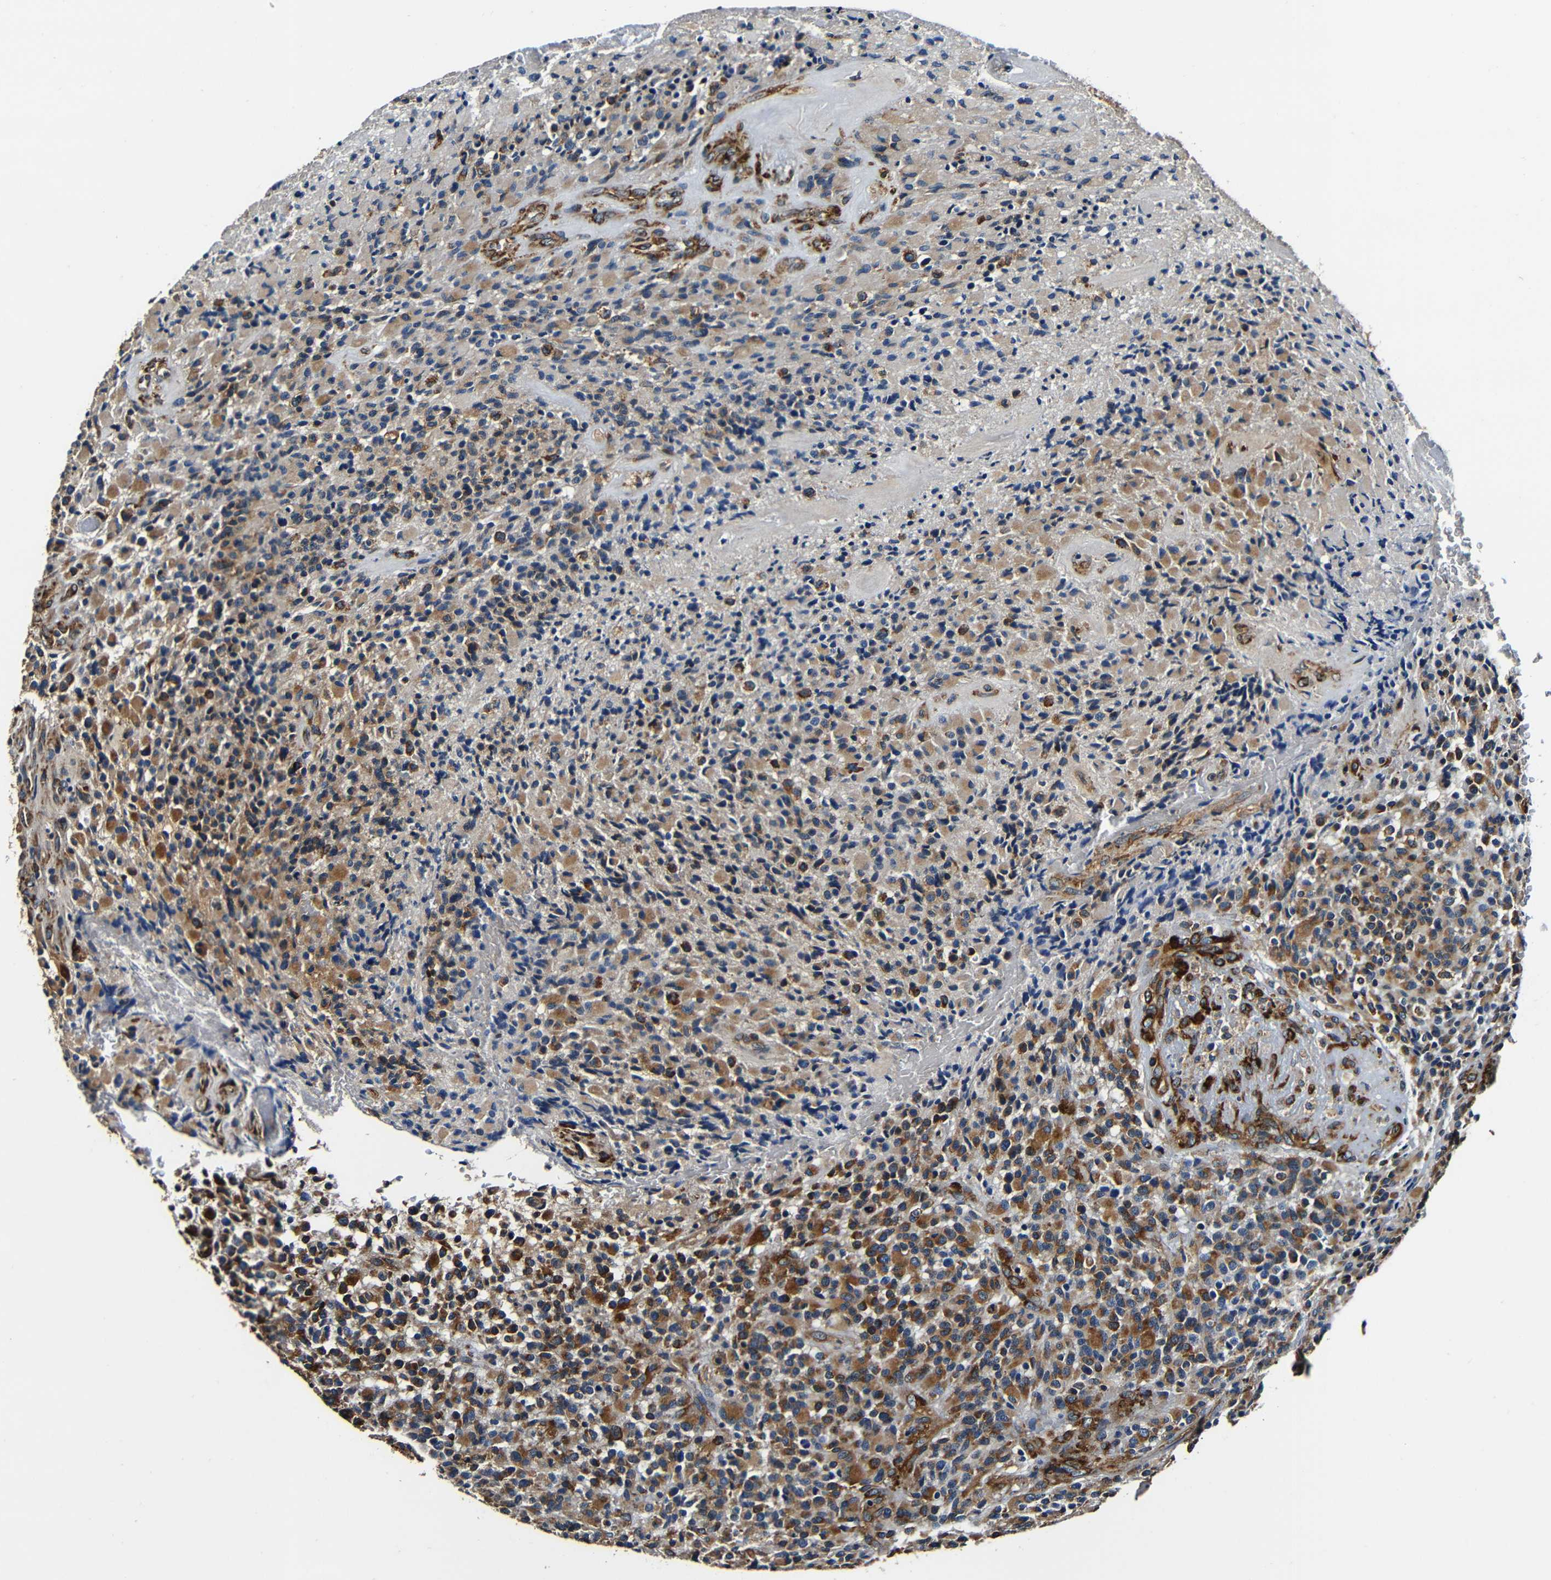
{"staining": {"intensity": "moderate", "quantity": ">75%", "location": "cytoplasmic/membranous"}, "tissue": "glioma", "cell_type": "Tumor cells", "image_type": "cancer", "snomed": [{"axis": "morphology", "description": "Glioma, malignant, High grade"}, {"axis": "topography", "description": "Brain"}], "caption": "High-grade glioma (malignant) was stained to show a protein in brown. There is medium levels of moderate cytoplasmic/membranous staining in about >75% of tumor cells.", "gene": "RRBP1", "patient": {"sex": "male", "age": 71}}